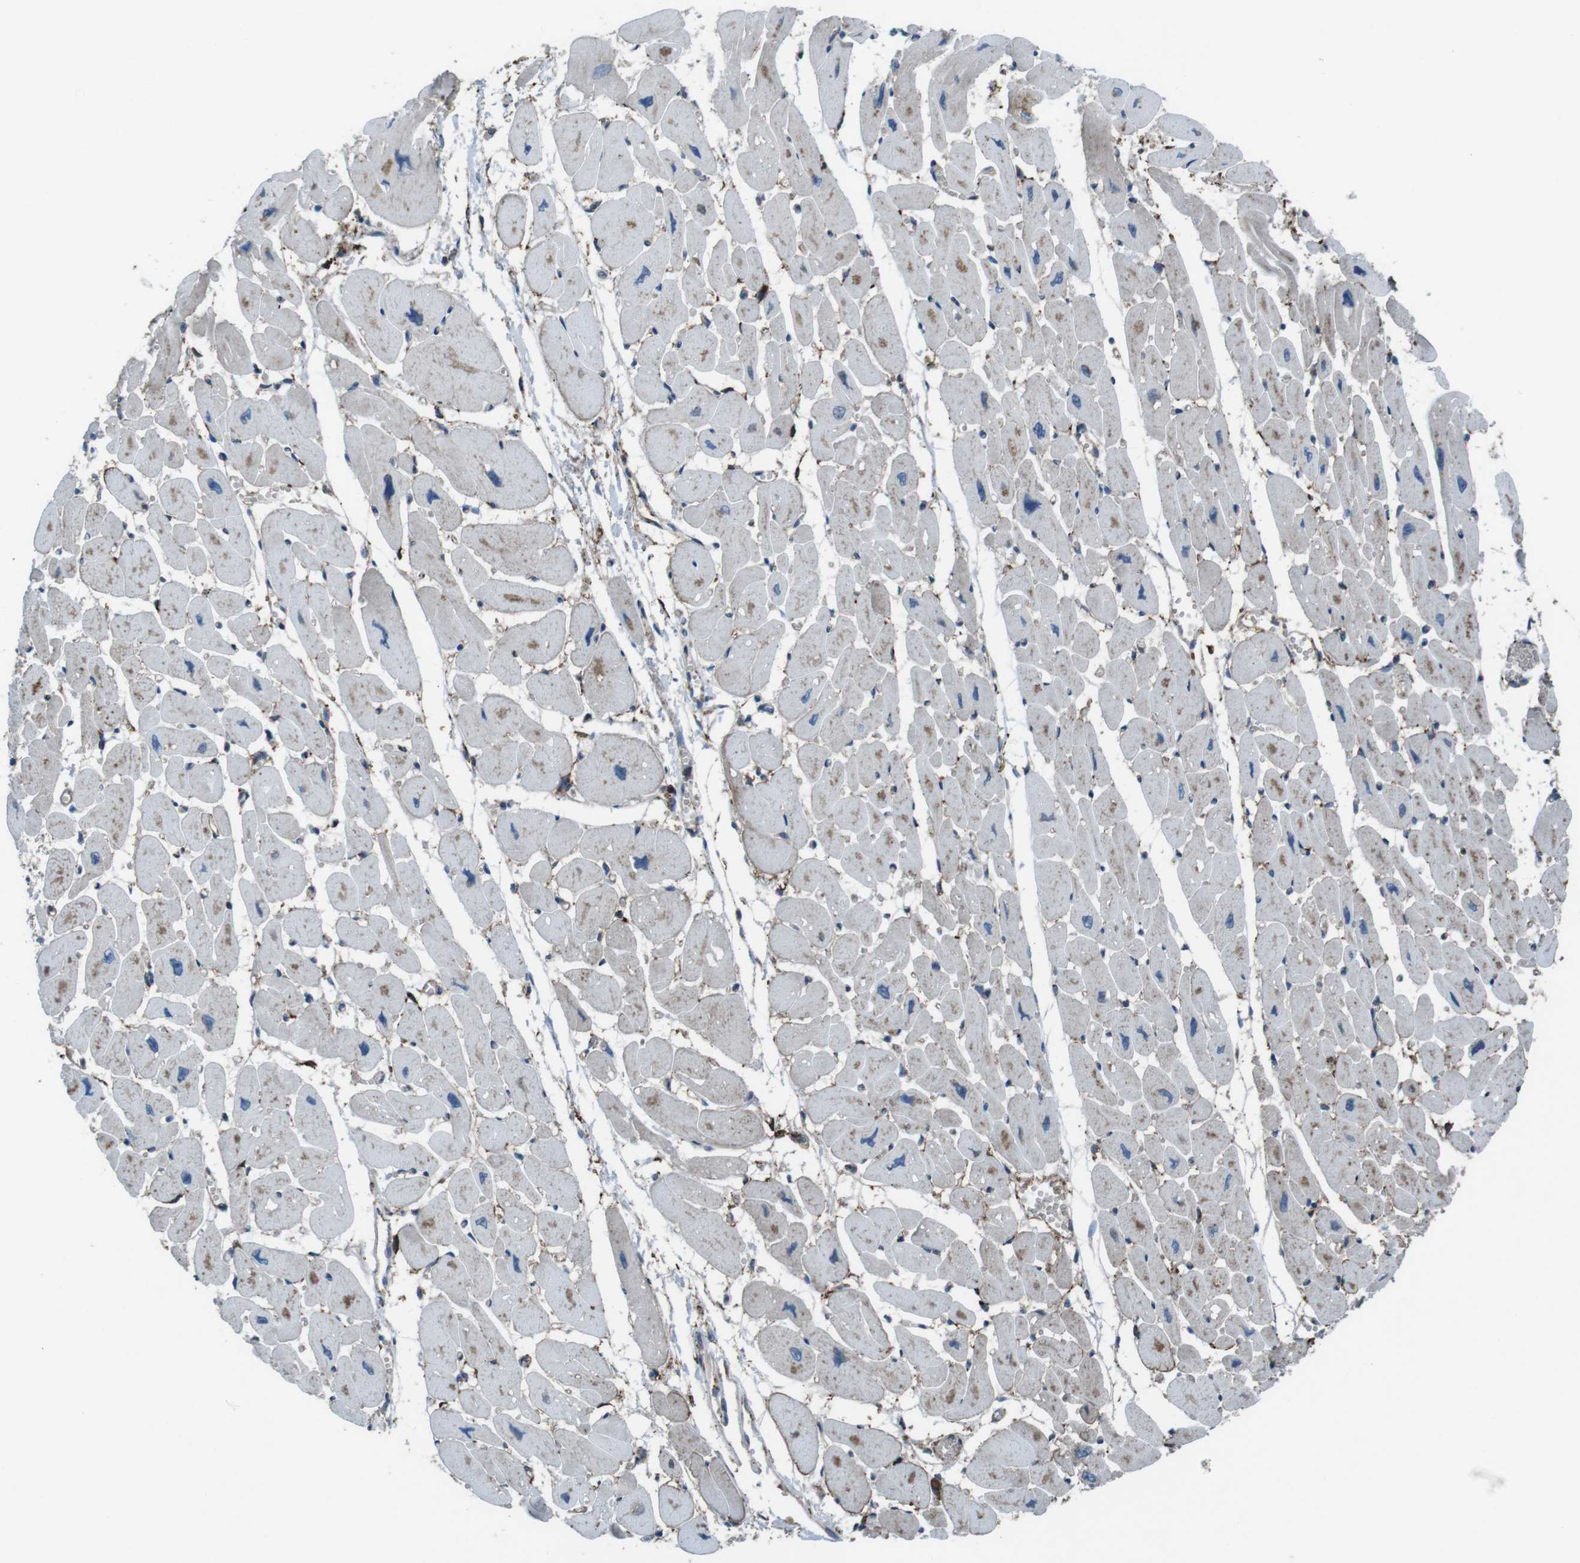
{"staining": {"intensity": "moderate", "quantity": "<25%", "location": "cytoplasmic/membranous"}, "tissue": "heart muscle", "cell_type": "Cardiomyocytes", "image_type": "normal", "snomed": [{"axis": "morphology", "description": "Normal tissue, NOS"}, {"axis": "topography", "description": "Heart"}], "caption": "Immunohistochemical staining of normal human heart muscle exhibits low levels of moderate cytoplasmic/membranous staining in approximately <25% of cardiomyocytes.", "gene": "GDF10", "patient": {"sex": "female", "age": 54}}